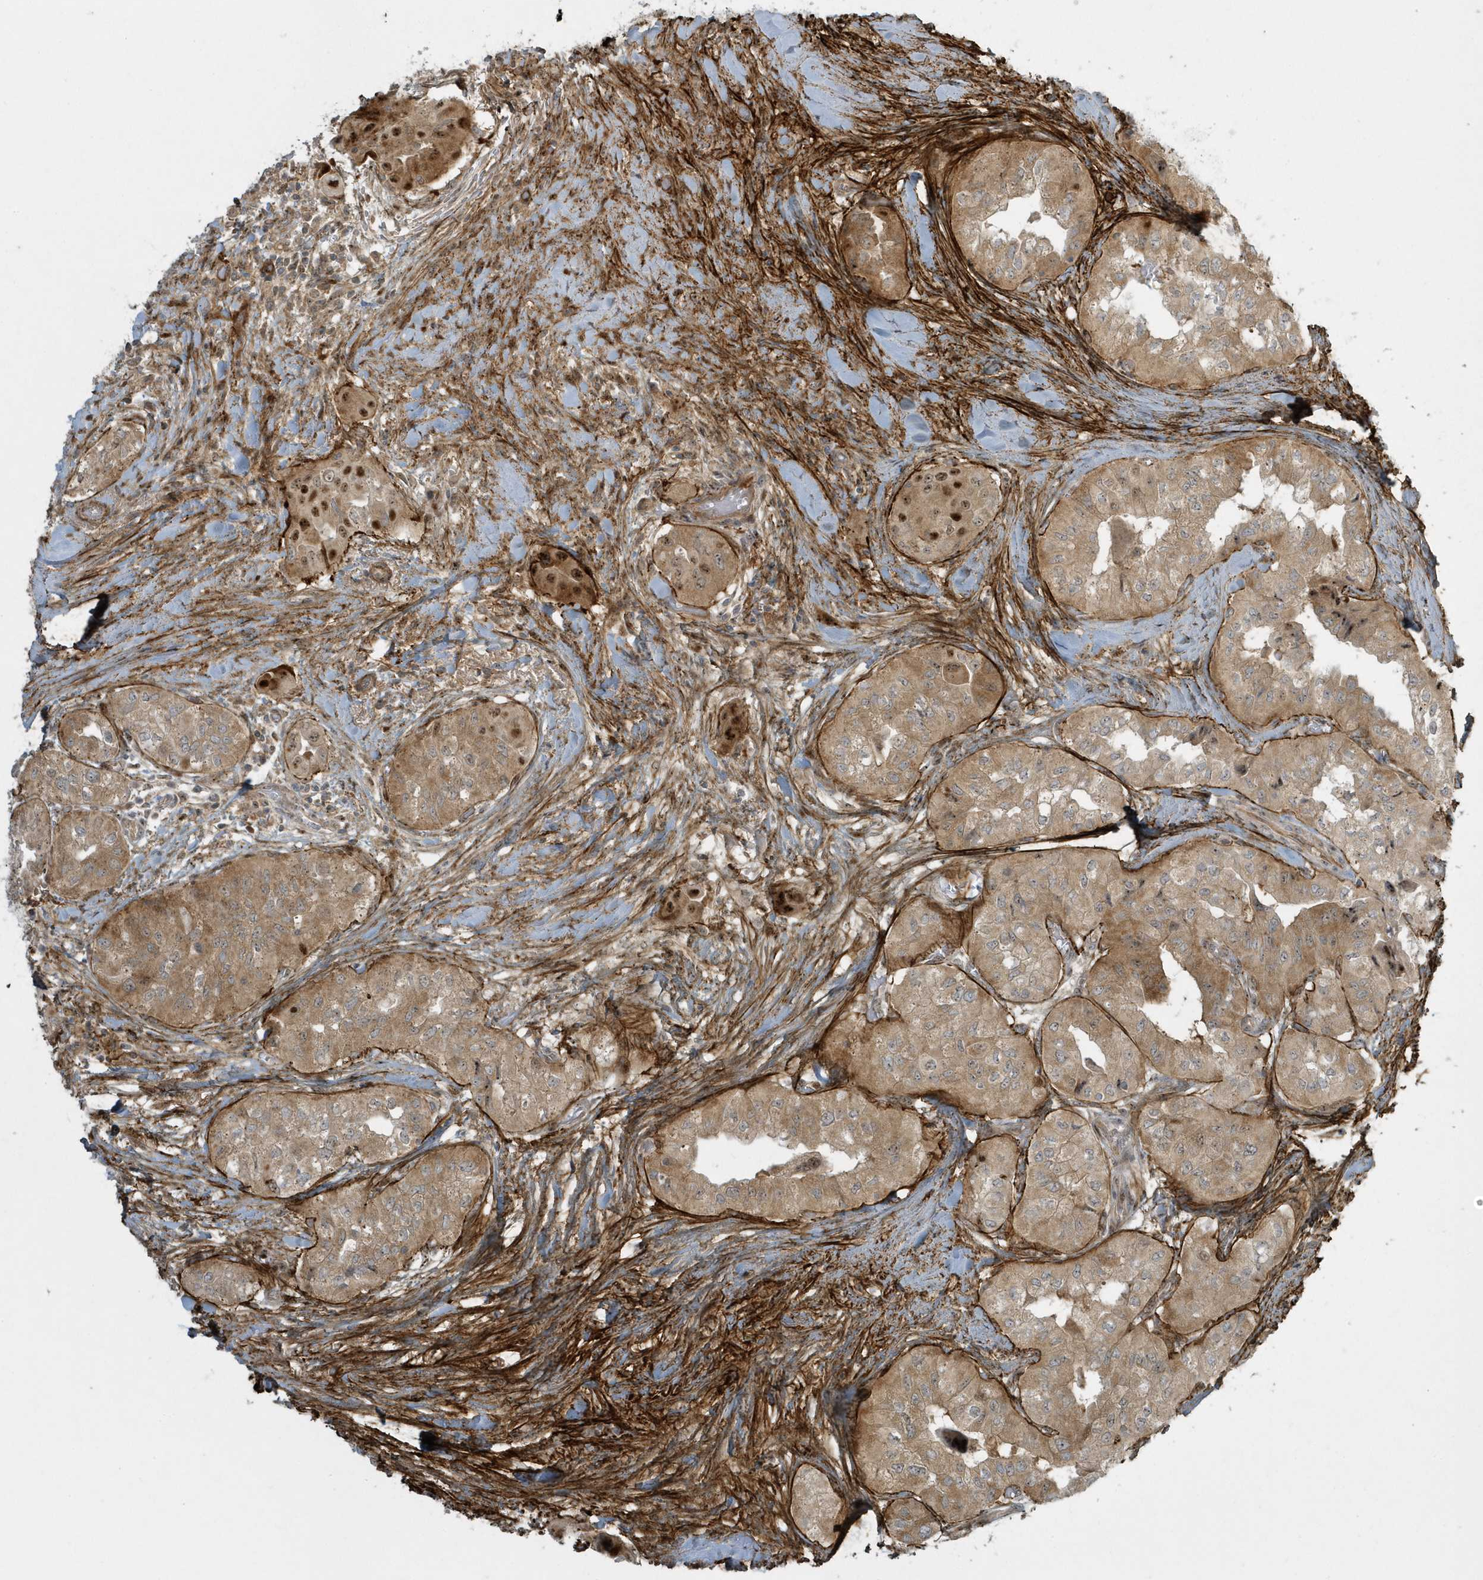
{"staining": {"intensity": "moderate", "quantity": ">75%", "location": "cytoplasmic/membranous,nuclear"}, "tissue": "thyroid cancer", "cell_type": "Tumor cells", "image_type": "cancer", "snomed": [{"axis": "morphology", "description": "Papillary adenocarcinoma, NOS"}, {"axis": "topography", "description": "Thyroid gland"}], "caption": "Immunohistochemical staining of human thyroid cancer reveals medium levels of moderate cytoplasmic/membranous and nuclear expression in about >75% of tumor cells.", "gene": "MASP2", "patient": {"sex": "female", "age": 59}}